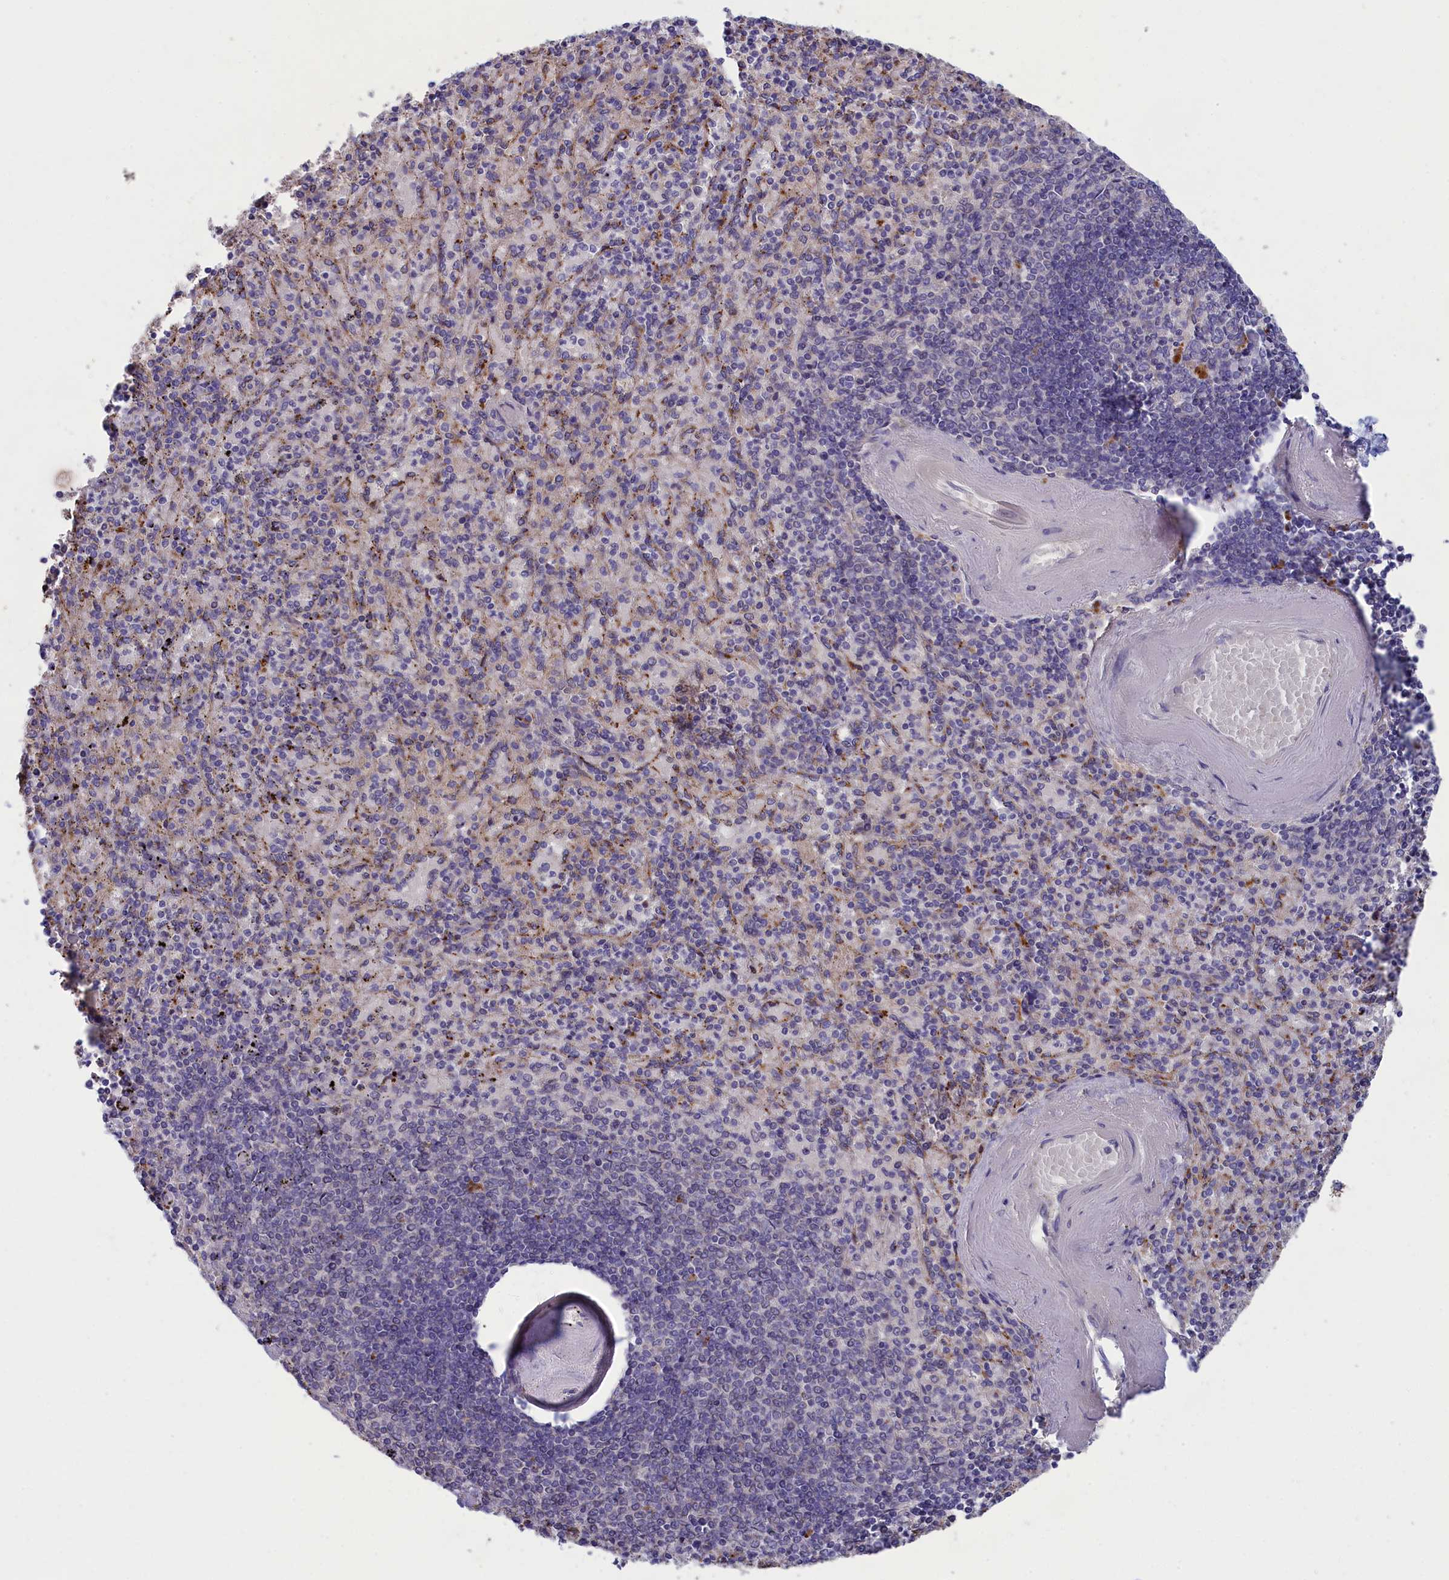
{"staining": {"intensity": "negative", "quantity": "none", "location": "none"}, "tissue": "spleen", "cell_type": "Cells in red pulp", "image_type": "normal", "snomed": [{"axis": "morphology", "description": "Normal tissue, NOS"}, {"axis": "topography", "description": "Spleen"}], "caption": "Immunohistochemistry (IHC) photomicrograph of unremarkable spleen: human spleen stained with DAB (3,3'-diaminobenzidine) demonstrates no significant protein positivity in cells in red pulp.", "gene": "WDR6", "patient": {"sex": "male", "age": 82}}